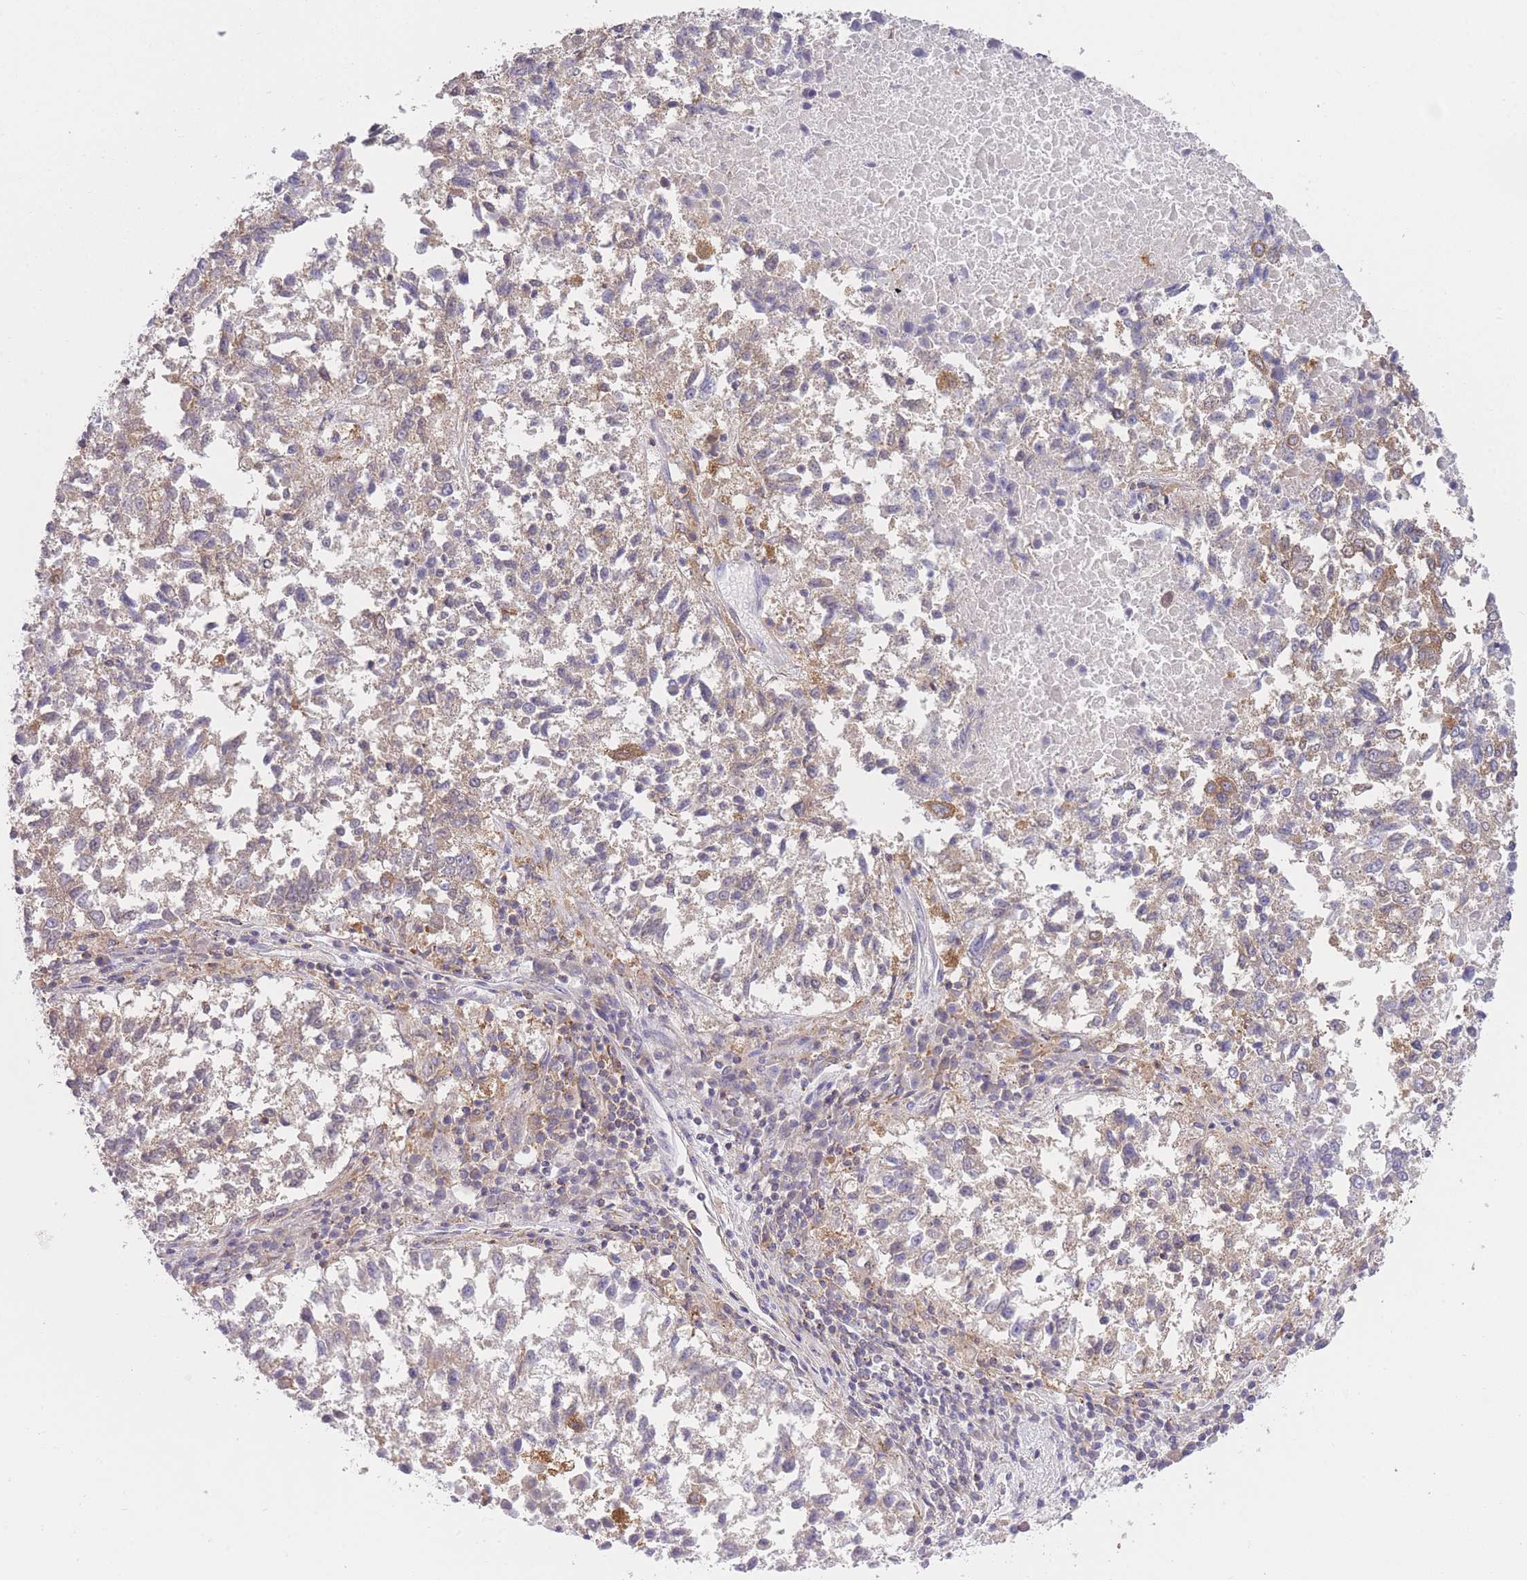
{"staining": {"intensity": "negative", "quantity": "none", "location": "none"}, "tissue": "lung cancer", "cell_type": "Tumor cells", "image_type": "cancer", "snomed": [{"axis": "morphology", "description": "Squamous cell carcinoma, NOS"}, {"axis": "topography", "description": "Lung"}], "caption": "Lung cancer stained for a protein using immunohistochemistry (IHC) displays no positivity tumor cells.", "gene": "PRKAR1A", "patient": {"sex": "male", "age": 73}}